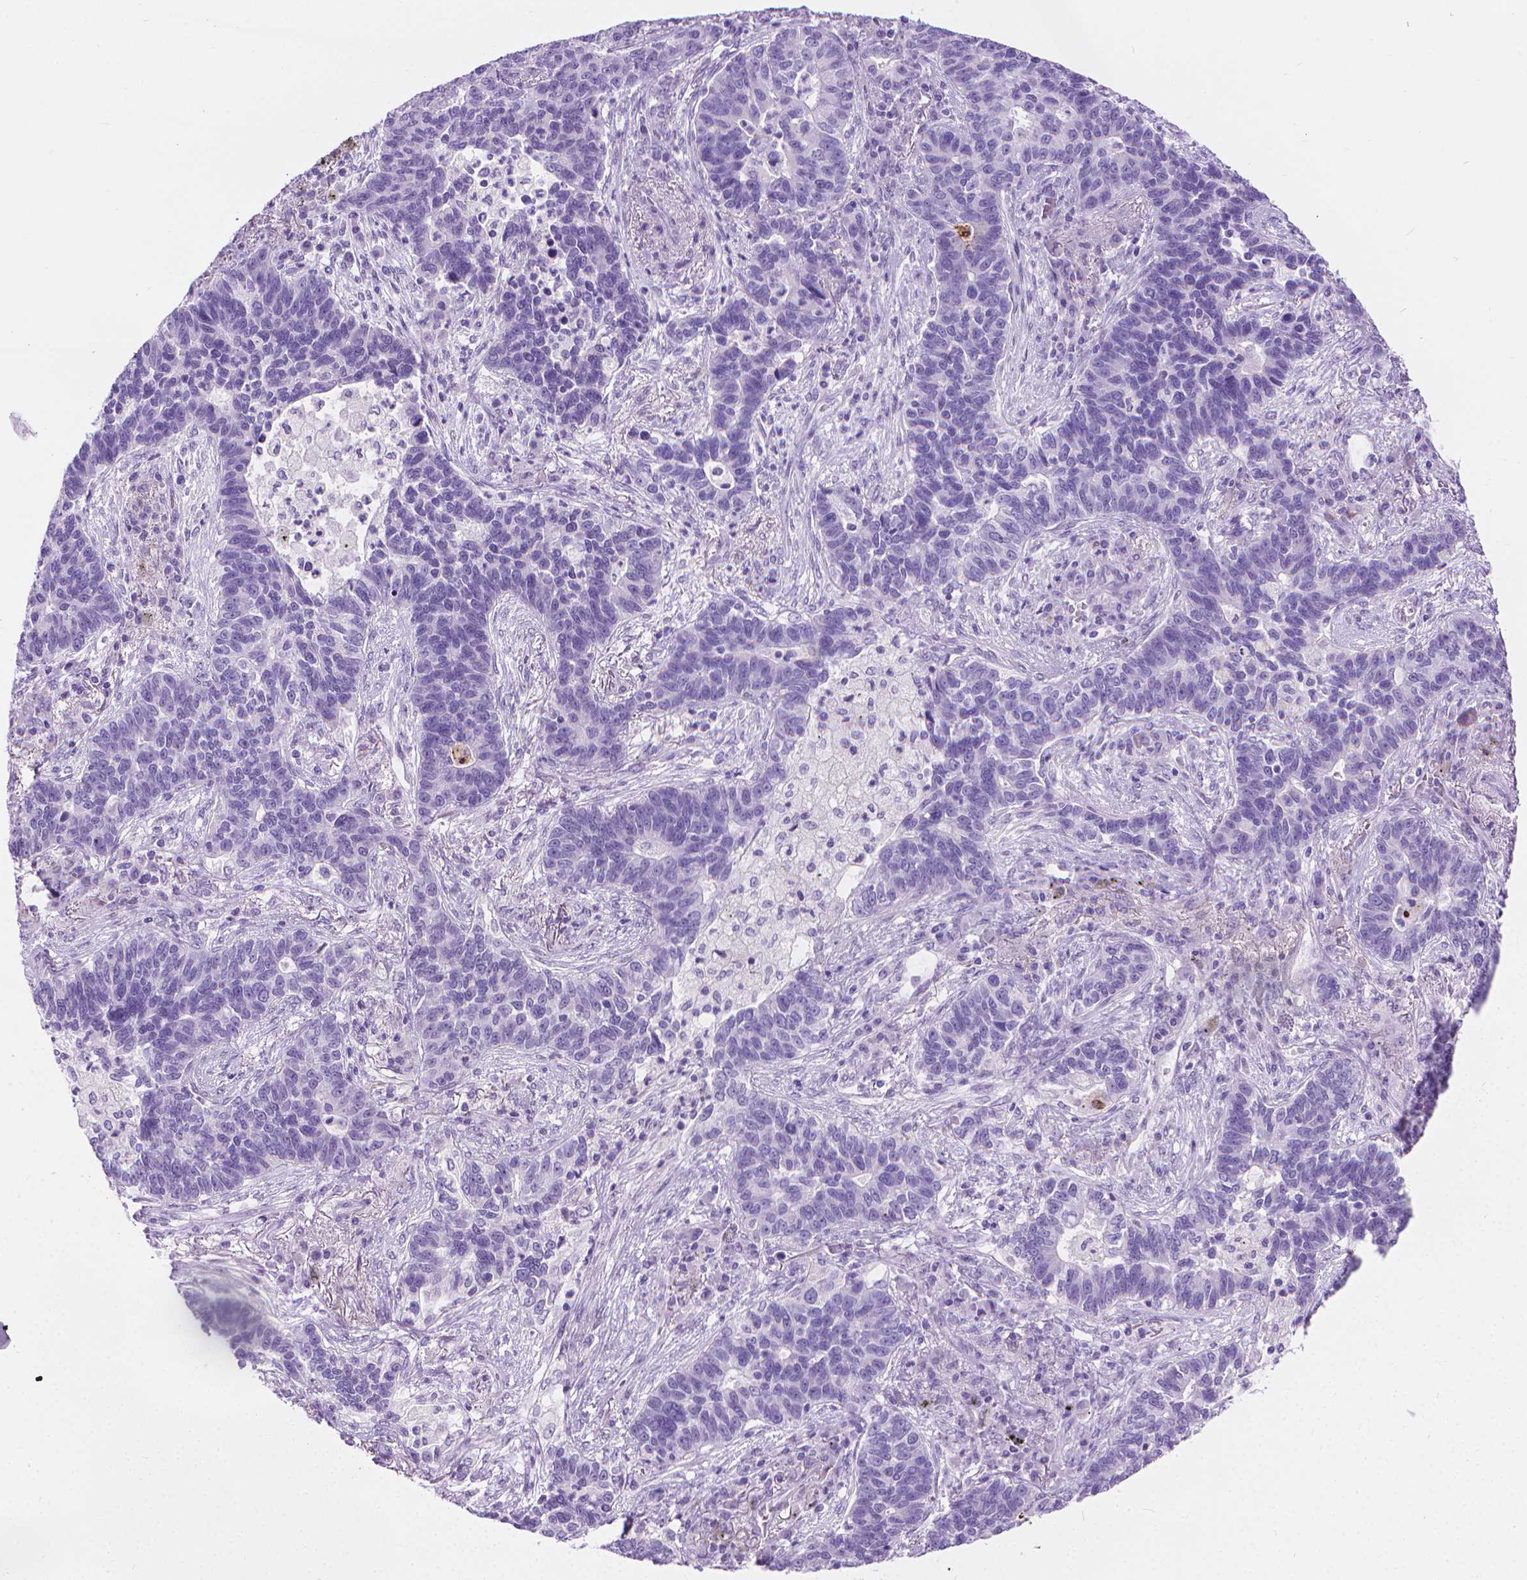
{"staining": {"intensity": "negative", "quantity": "none", "location": "none"}, "tissue": "lung cancer", "cell_type": "Tumor cells", "image_type": "cancer", "snomed": [{"axis": "morphology", "description": "Adenocarcinoma, NOS"}, {"axis": "topography", "description": "Lung"}], "caption": "An immunohistochemistry image of lung cancer is shown. There is no staining in tumor cells of lung cancer.", "gene": "CFAP52", "patient": {"sex": "female", "age": 57}}